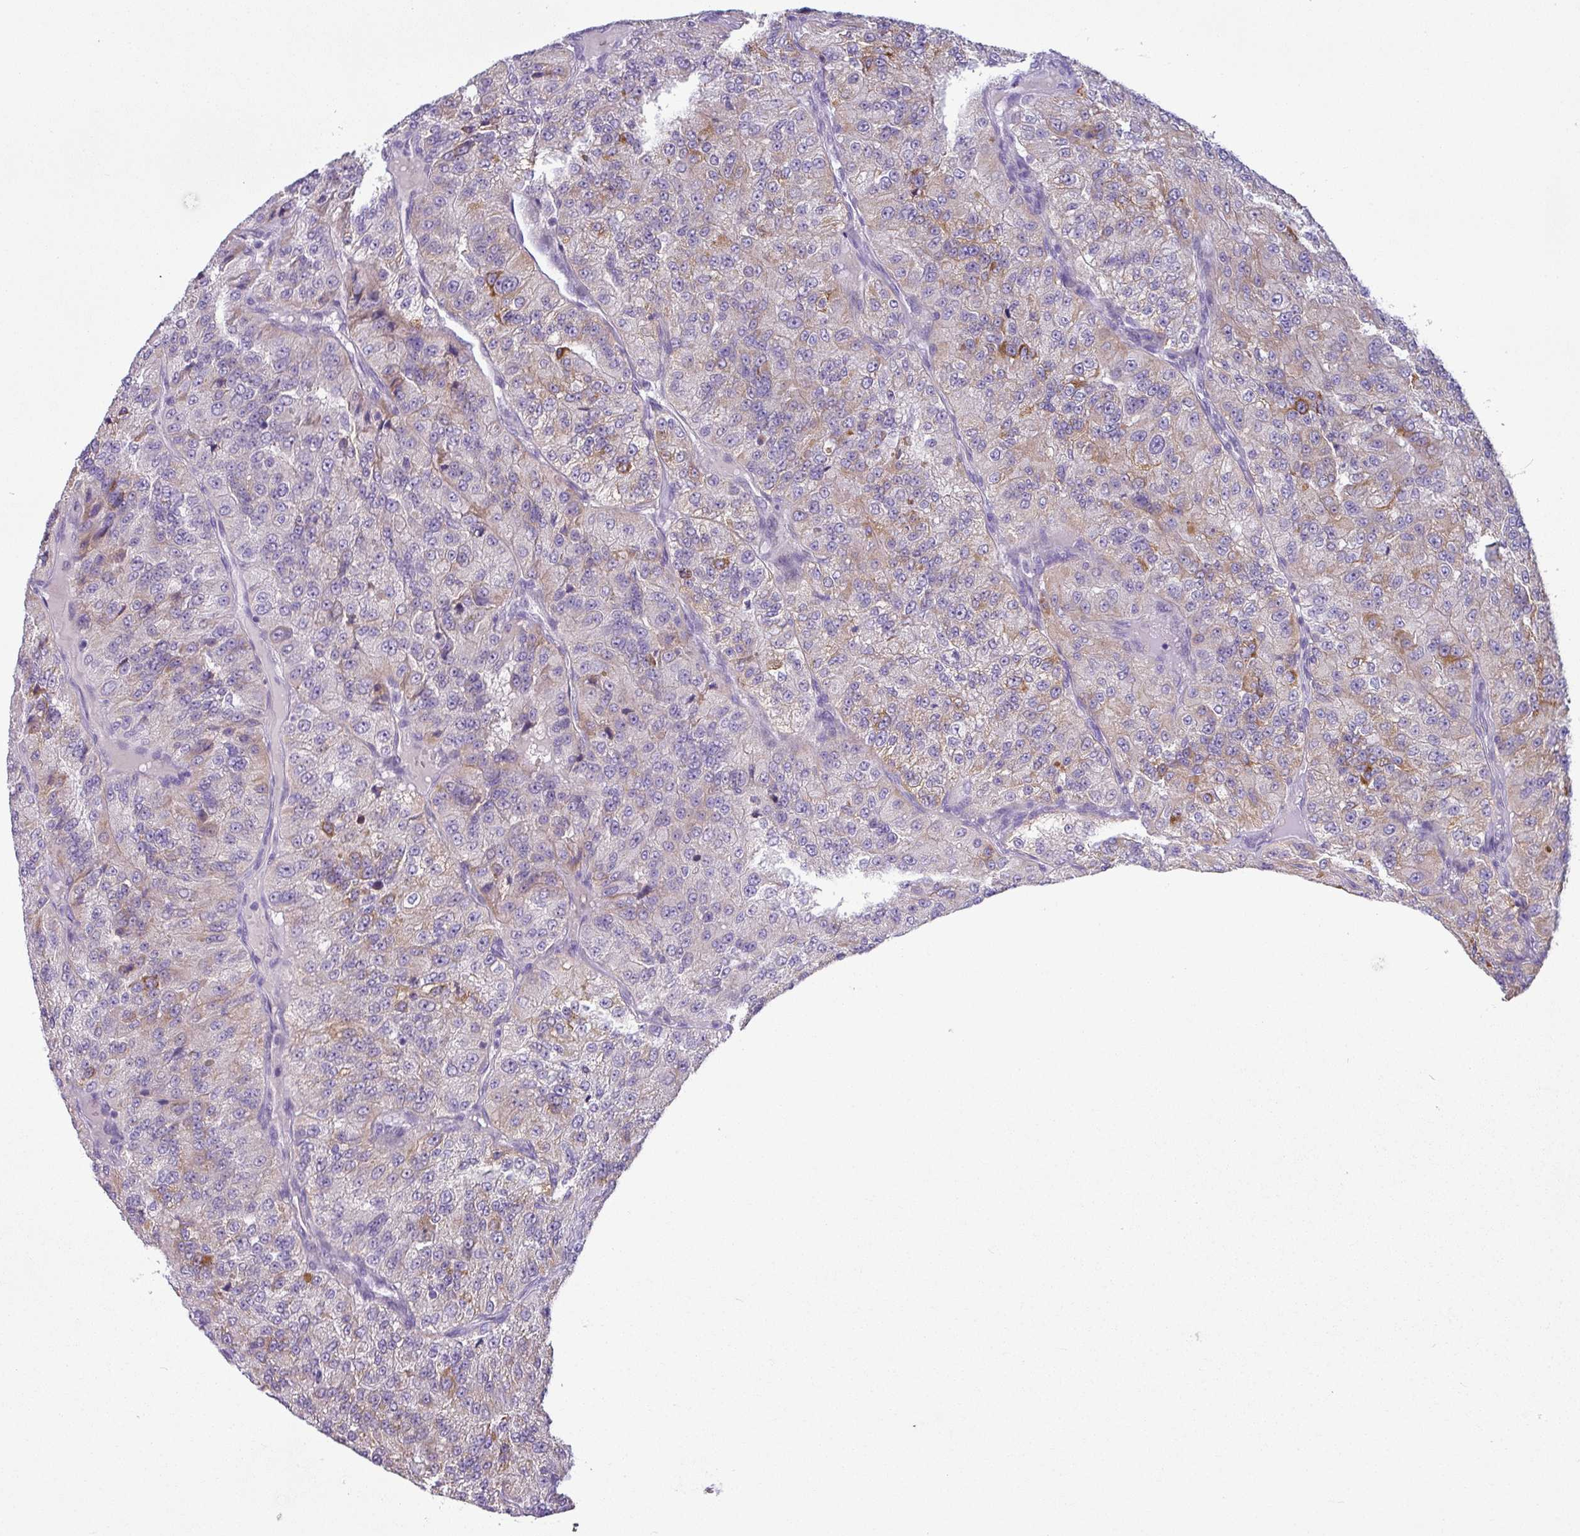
{"staining": {"intensity": "moderate", "quantity": "<25%", "location": "cytoplasmic/membranous"}, "tissue": "renal cancer", "cell_type": "Tumor cells", "image_type": "cancer", "snomed": [{"axis": "morphology", "description": "Adenocarcinoma, NOS"}, {"axis": "topography", "description": "Kidney"}], "caption": "The image shows immunohistochemical staining of renal cancer. There is moderate cytoplasmic/membranous staining is present in approximately <25% of tumor cells.", "gene": "TMEM178B", "patient": {"sex": "female", "age": 63}}